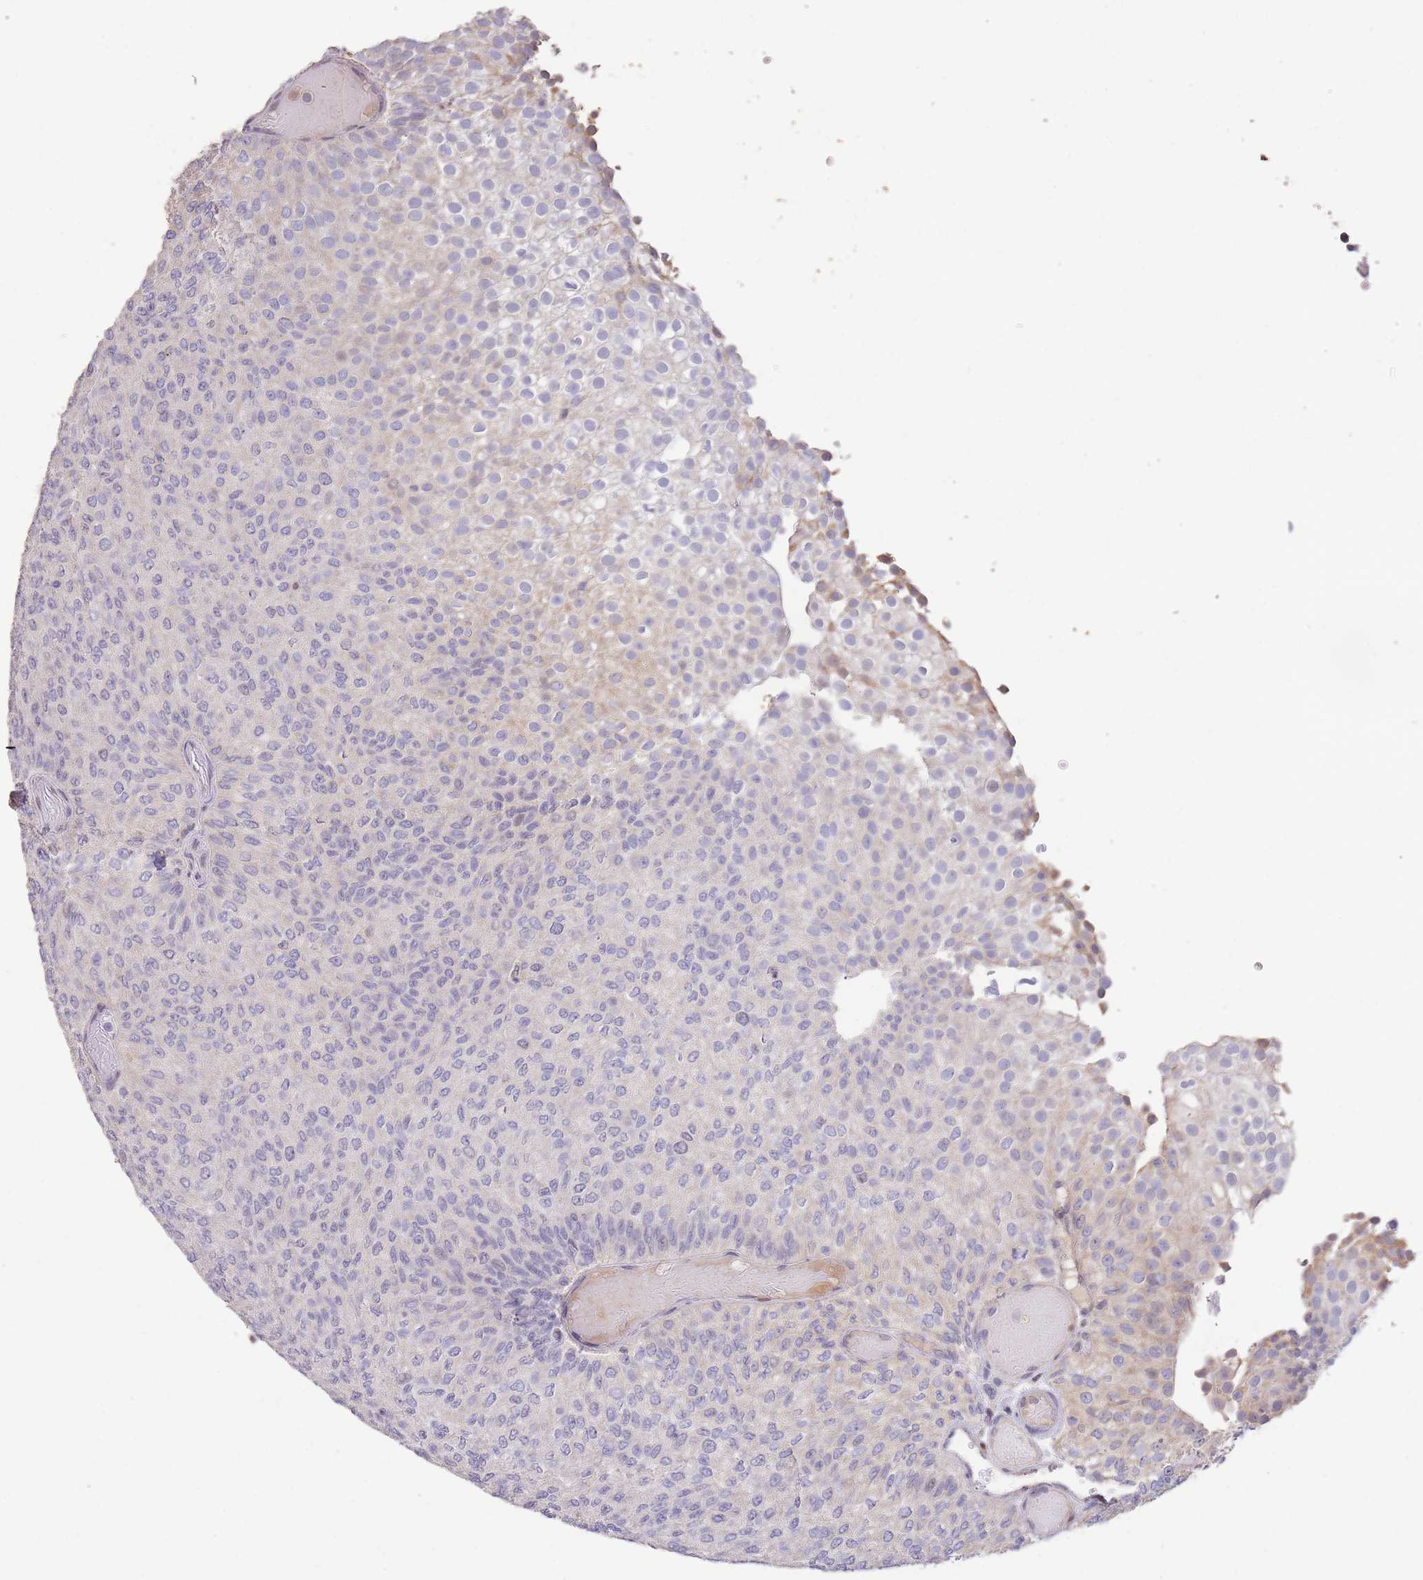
{"staining": {"intensity": "negative", "quantity": "none", "location": "none"}, "tissue": "urothelial cancer", "cell_type": "Tumor cells", "image_type": "cancer", "snomed": [{"axis": "morphology", "description": "Urothelial carcinoma, Low grade"}, {"axis": "topography", "description": "Urinary bladder"}], "caption": "DAB immunohistochemical staining of low-grade urothelial carcinoma displays no significant expression in tumor cells.", "gene": "RGS14", "patient": {"sex": "male", "age": 78}}